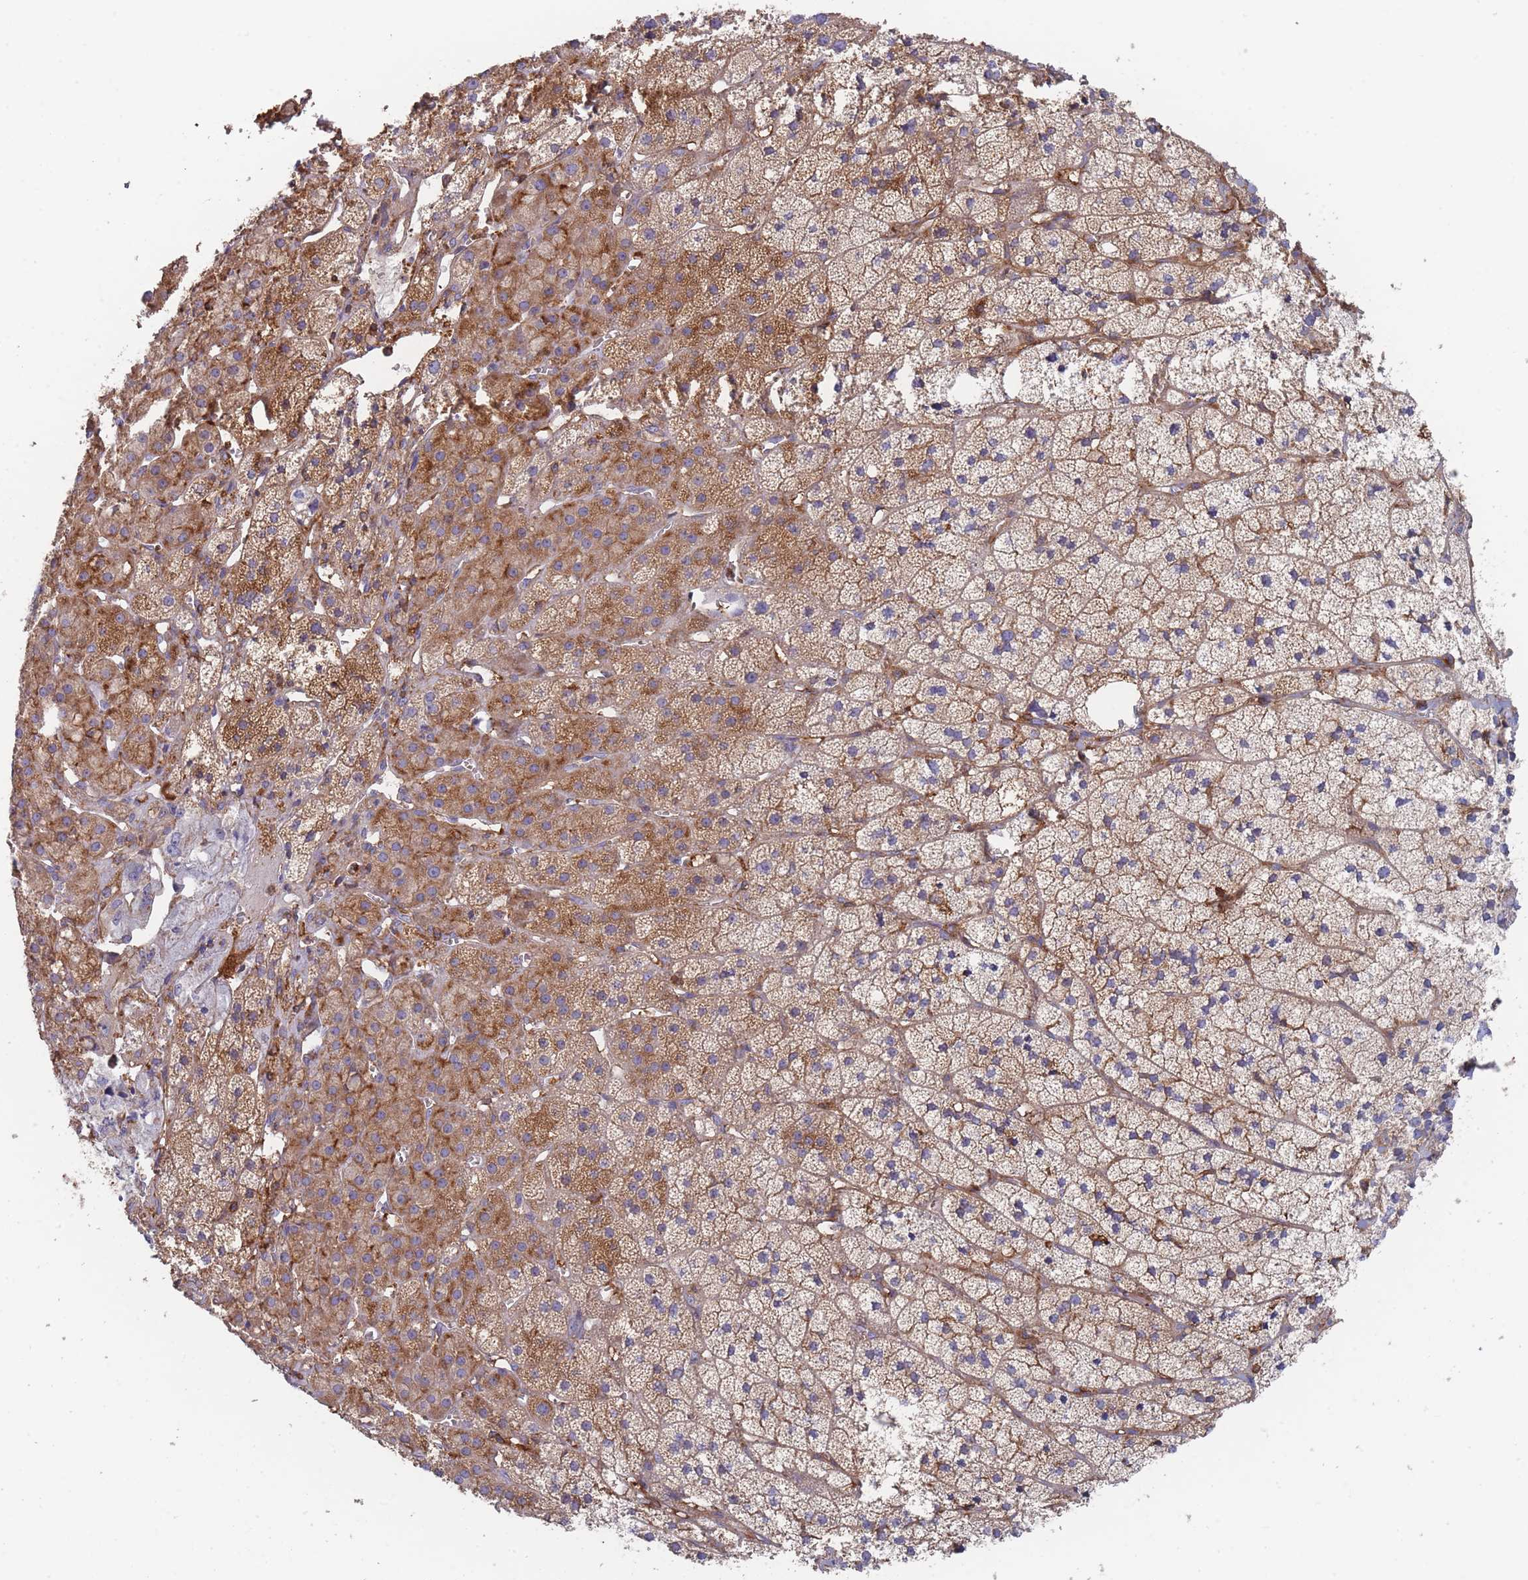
{"staining": {"intensity": "moderate", "quantity": ">75%", "location": "cytoplasmic/membranous"}, "tissue": "adrenal gland", "cell_type": "Glandular cells", "image_type": "normal", "snomed": [{"axis": "morphology", "description": "Normal tissue, NOS"}, {"axis": "topography", "description": "Adrenal gland"}], "caption": "Immunohistochemistry histopathology image of benign adrenal gland stained for a protein (brown), which displays medium levels of moderate cytoplasmic/membranous expression in approximately >75% of glandular cells.", "gene": "SCCPDH", "patient": {"sex": "female", "age": 52}}